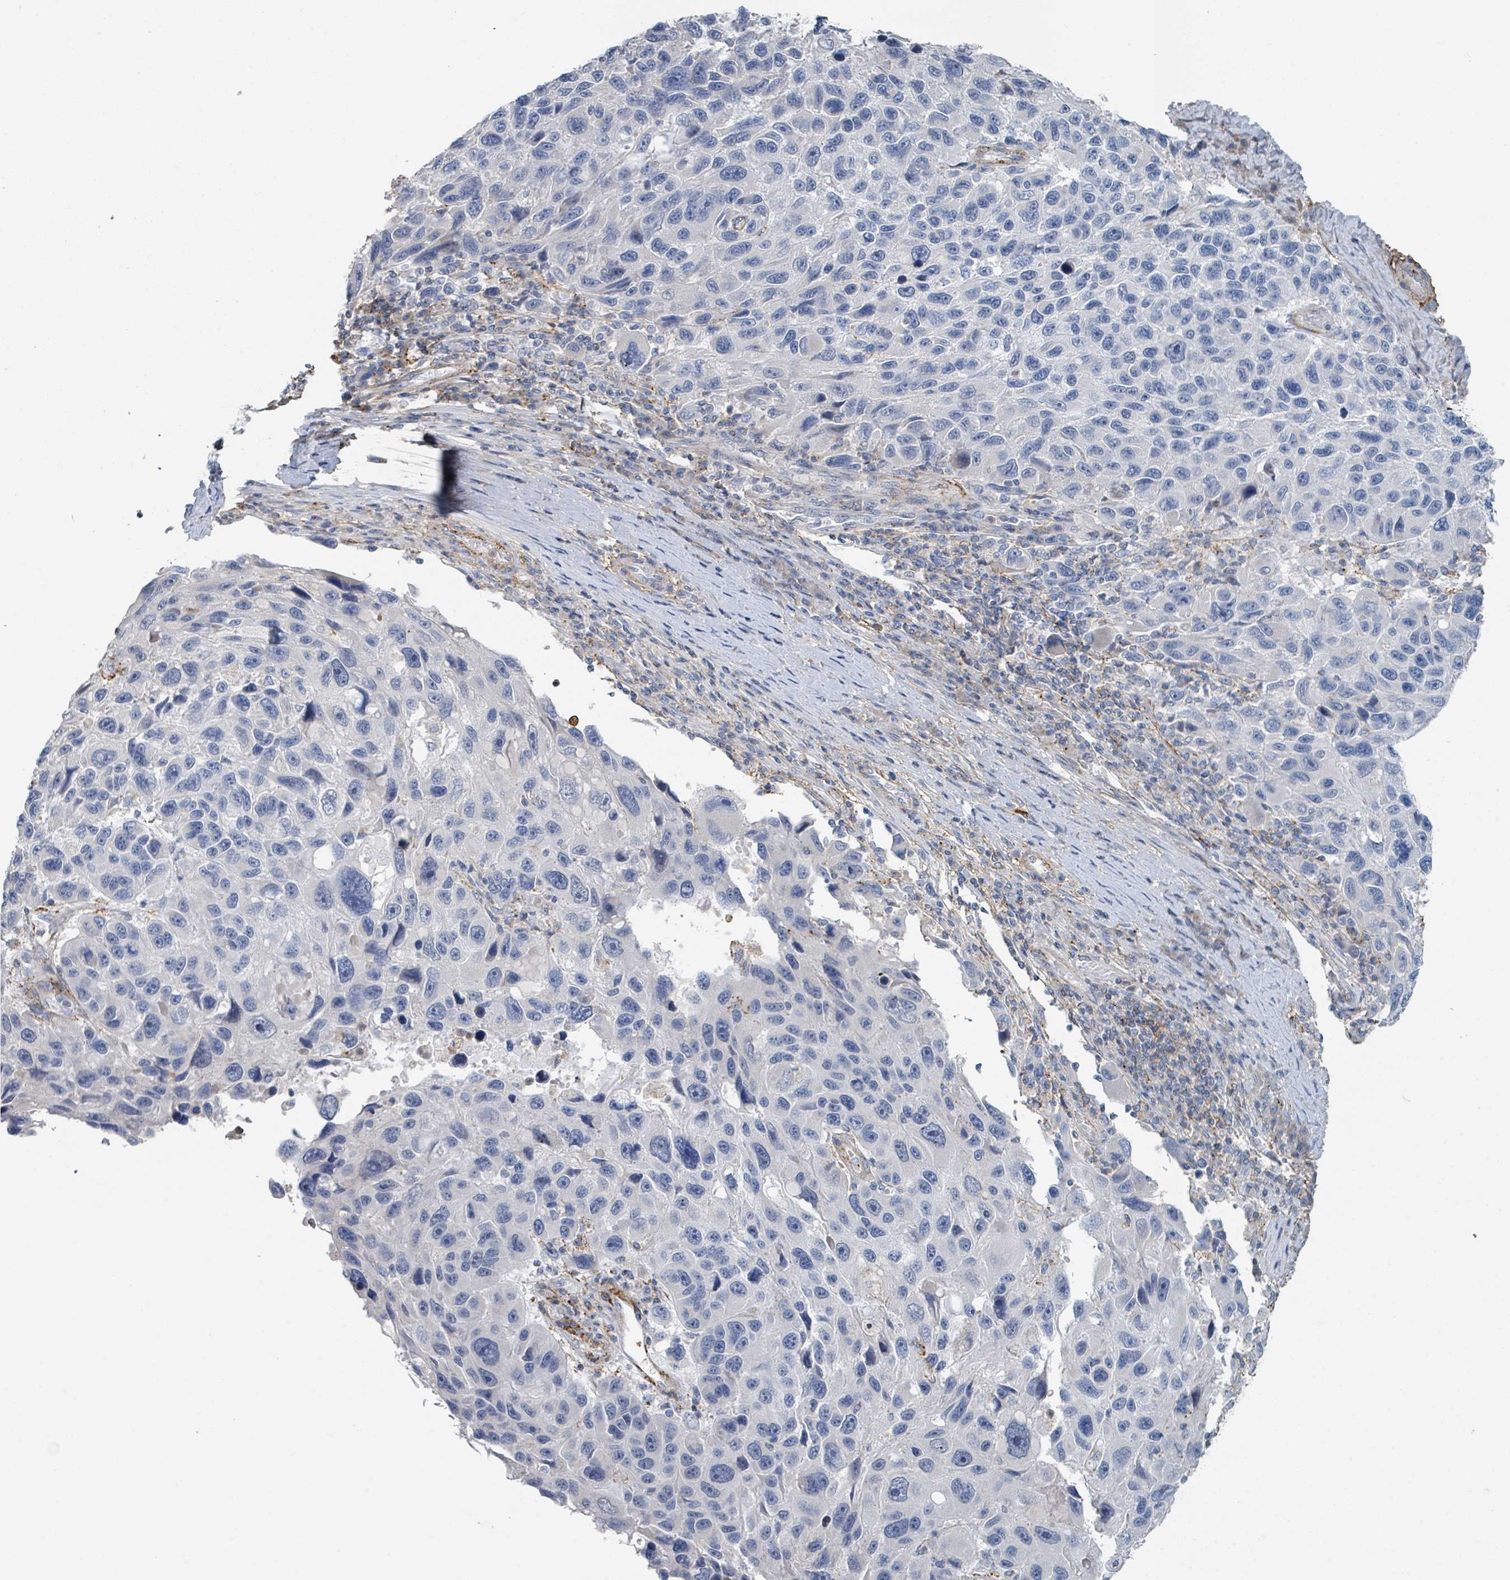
{"staining": {"intensity": "negative", "quantity": "none", "location": "none"}, "tissue": "melanoma", "cell_type": "Tumor cells", "image_type": "cancer", "snomed": [{"axis": "morphology", "description": "Malignant melanoma, NOS"}, {"axis": "topography", "description": "Skin"}], "caption": "Tumor cells are negative for protein expression in human melanoma. (Immunohistochemistry, brightfield microscopy, high magnification).", "gene": "LRRC42", "patient": {"sex": "male", "age": 53}}